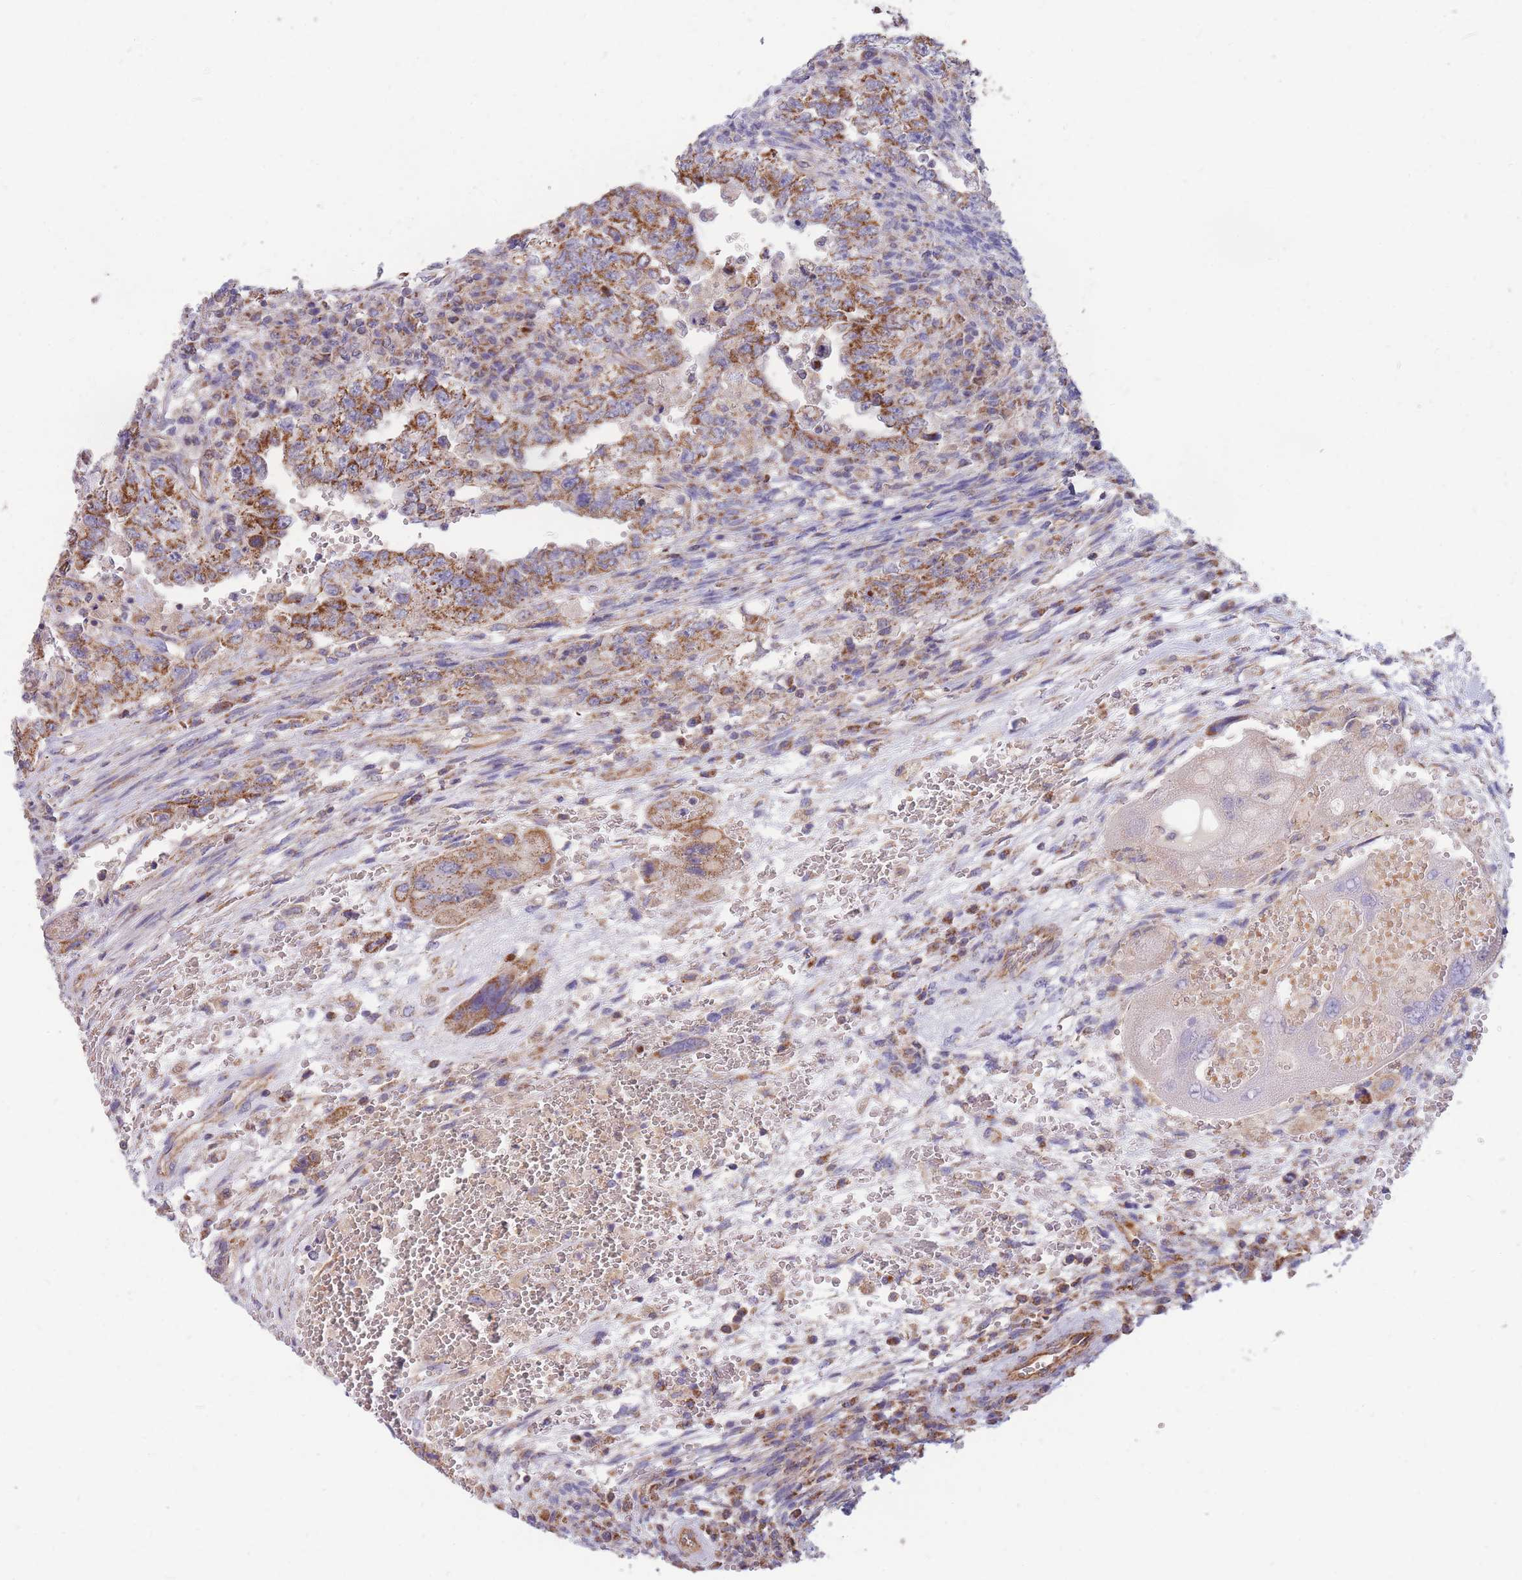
{"staining": {"intensity": "moderate", "quantity": "25%-75%", "location": "cytoplasmic/membranous"}, "tissue": "testis cancer", "cell_type": "Tumor cells", "image_type": "cancer", "snomed": [{"axis": "morphology", "description": "Carcinoma, Embryonal, NOS"}, {"axis": "topography", "description": "Testis"}], "caption": "About 25%-75% of tumor cells in human testis cancer (embryonal carcinoma) demonstrate moderate cytoplasmic/membranous protein positivity as visualized by brown immunohistochemical staining.", "gene": "MRPS9", "patient": {"sex": "male", "age": 26}}